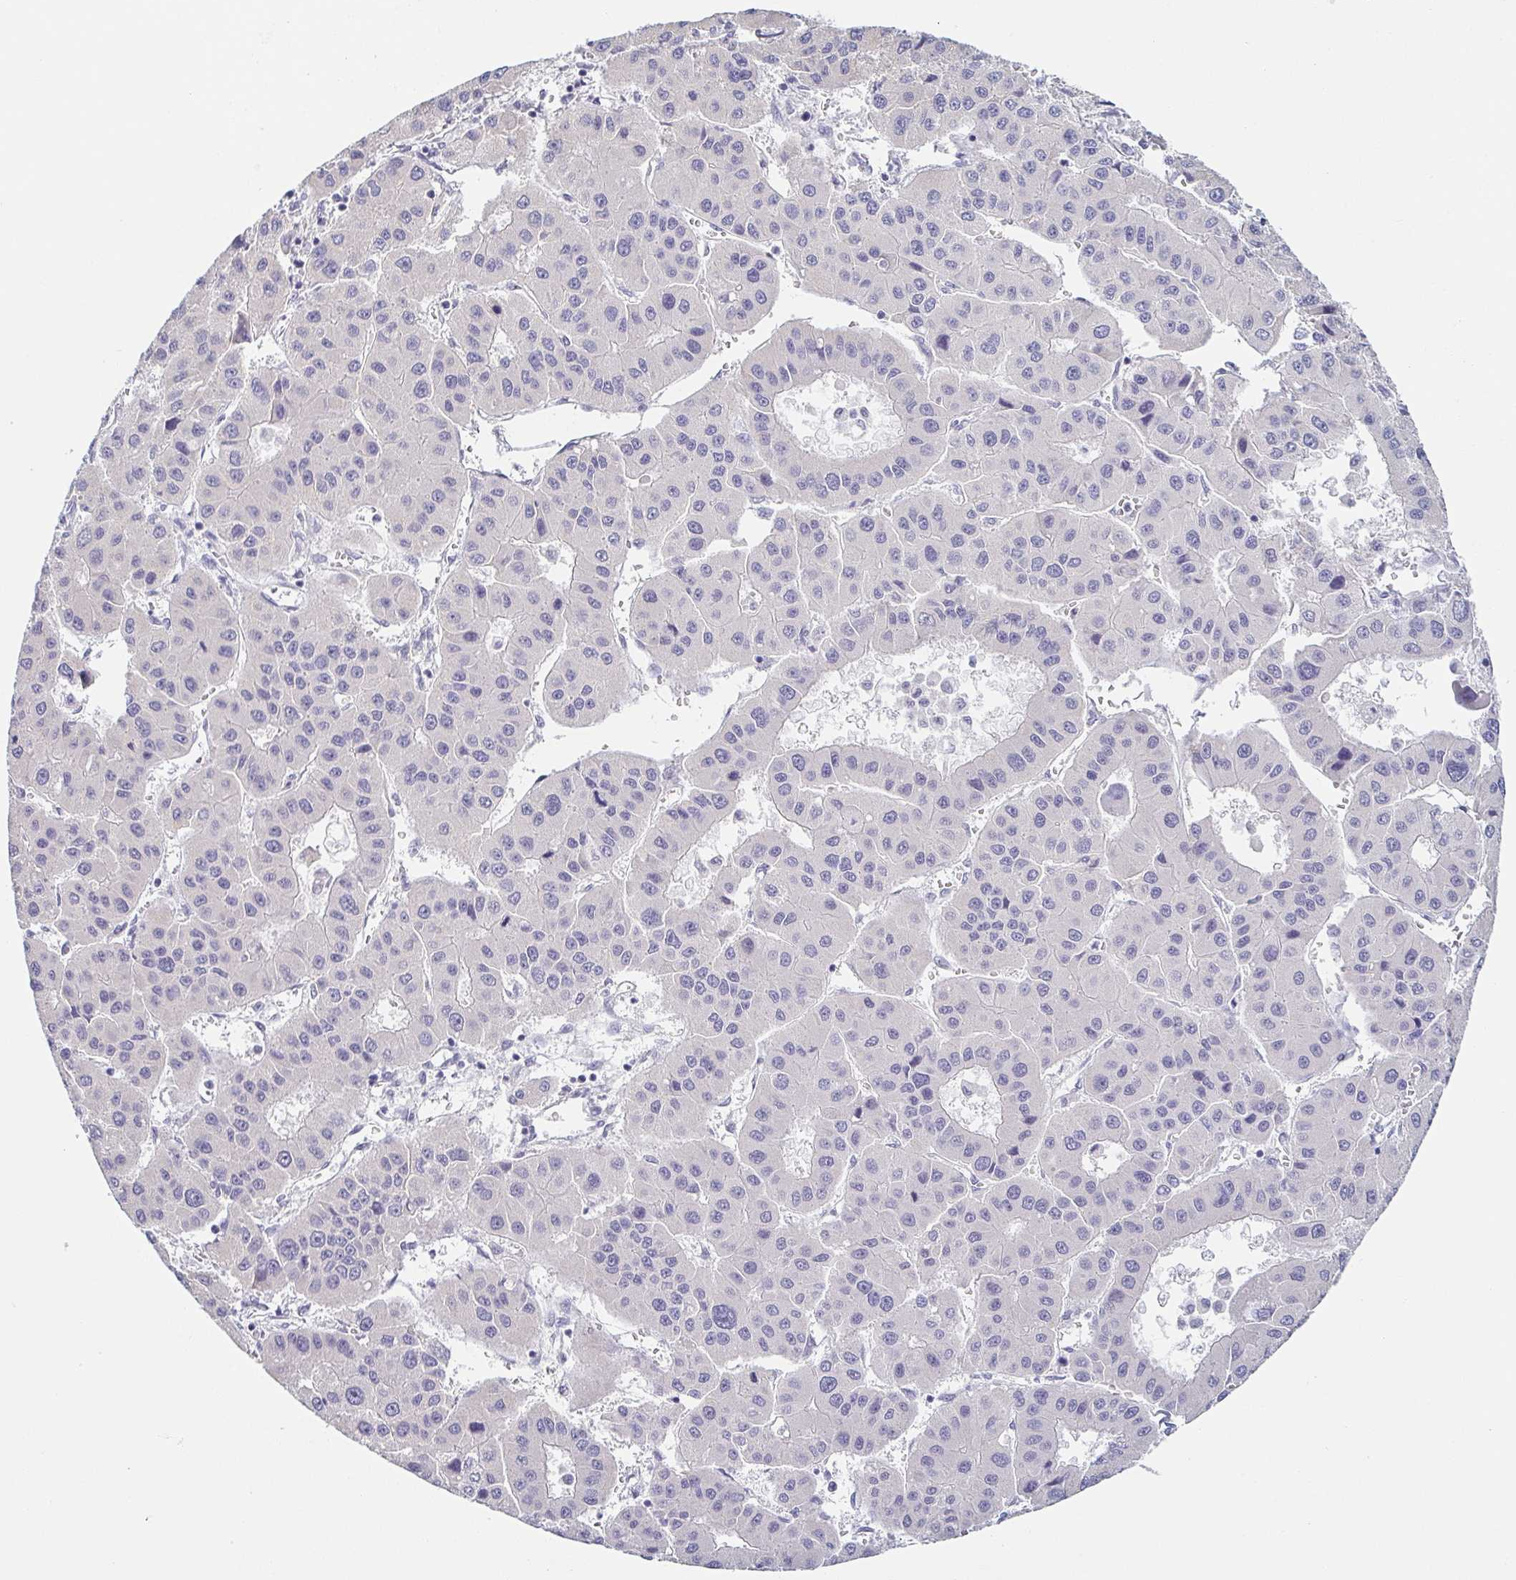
{"staining": {"intensity": "negative", "quantity": "none", "location": "none"}, "tissue": "liver cancer", "cell_type": "Tumor cells", "image_type": "cancer", "snomed": [{"axis": "morphology", "description": "Carcinoma, Hepatocellular, NOS"}, {"axis": "topography", "description": "Liver"}], "caption": "This photomicrograph is of liver hepatocellular carcinoma stained with immunohistochemistry to label a protein in brown with the nuclei are counter-stained blue. There is no staining in tumor cells. (DAB IHC with hematoxylin counter stain).", "gene": "PRR27", "patient": {"sex": "male", "age": 73}}